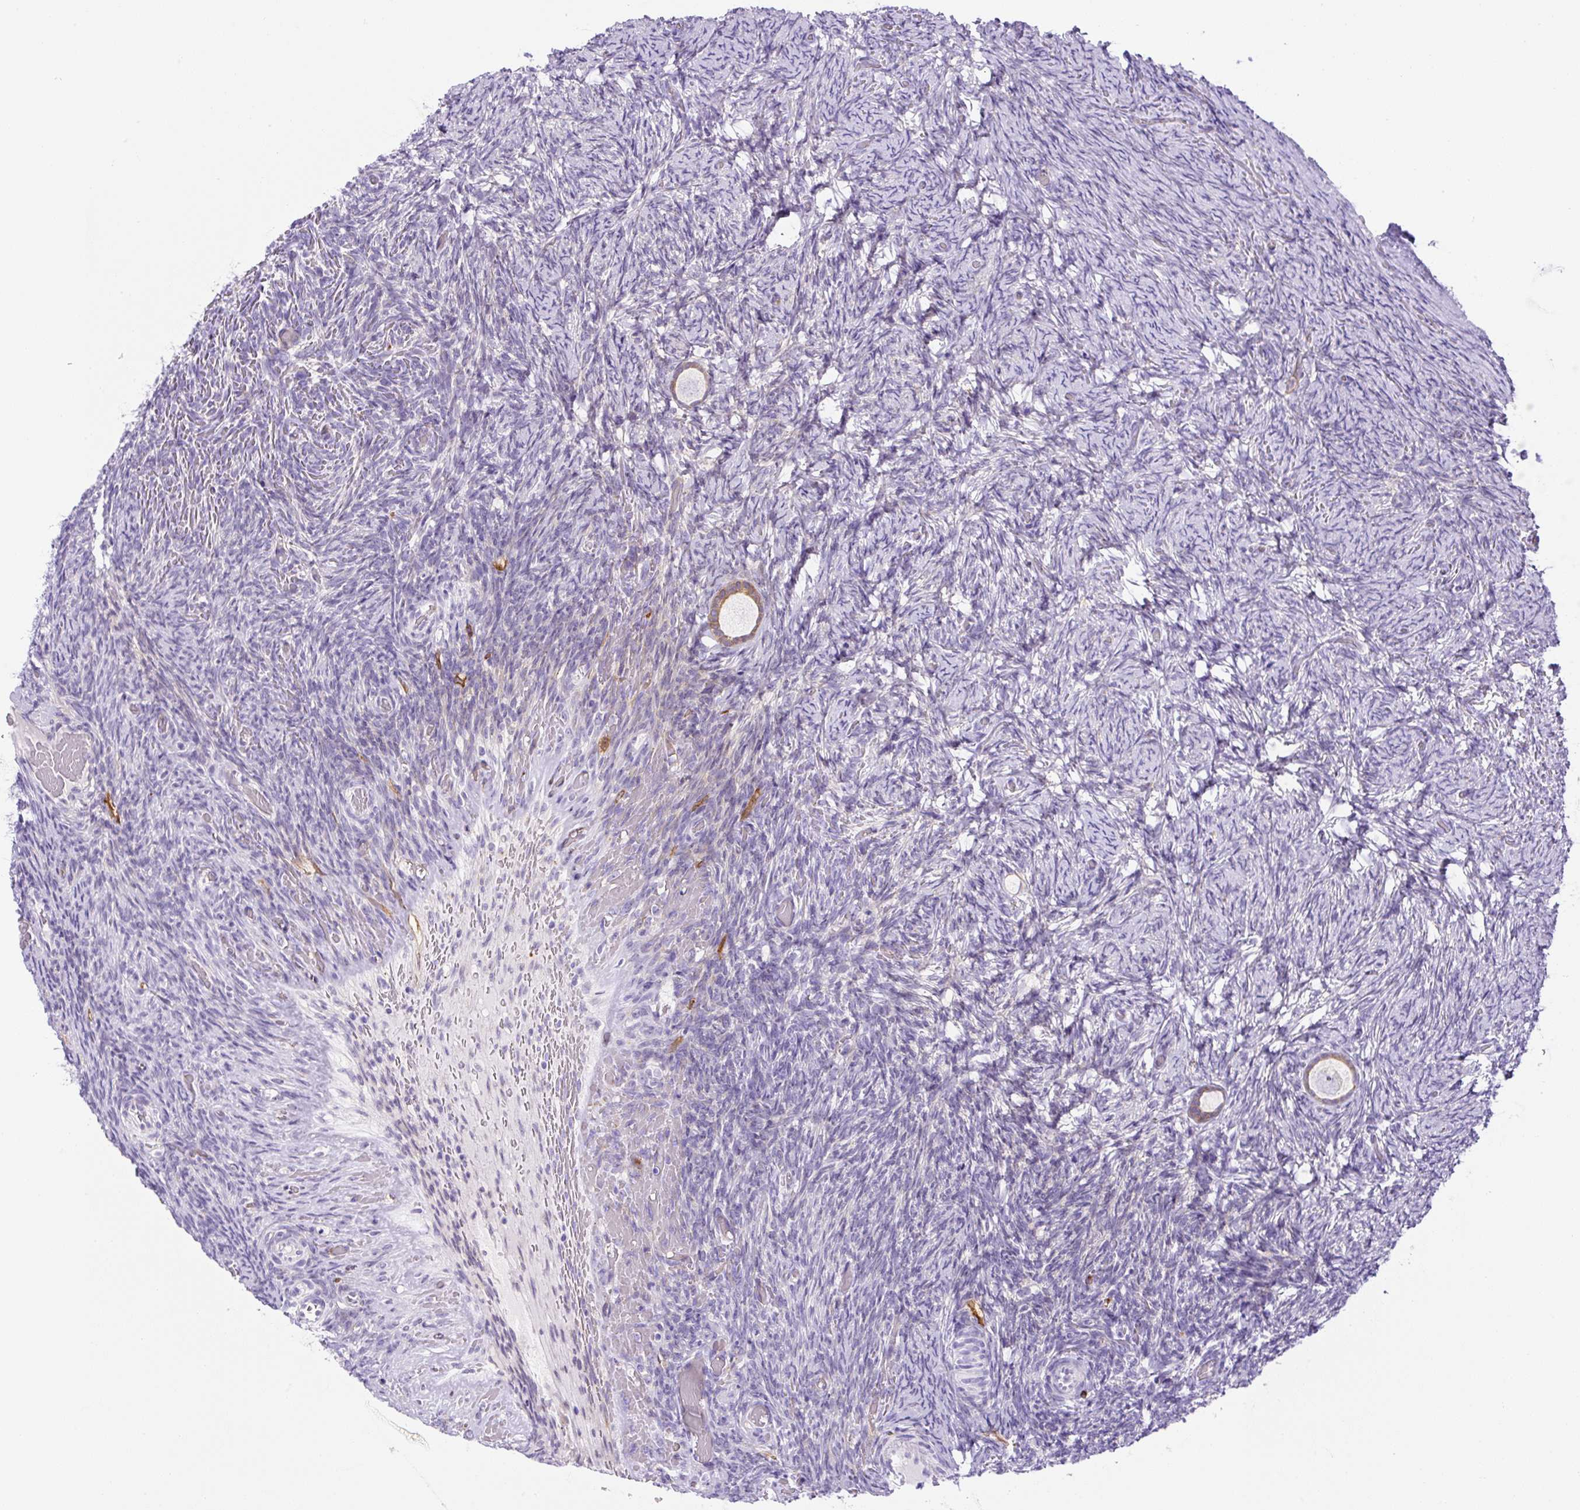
{"staining": {"intensity": "moderate", "quantity": ">75%", "location": "cytoplasmic/membranous"}, "tissue": "ovary", "cell_type": "Follicle cells", "image_type": "normal", "snomed": [{"axis": "morphology", "description": "Normal tissue, NOS"}, {"axis": "topography", "description": "Ovary"}], "caption": "A medium amount of moderate cytoplasmic/membranous positivity is seen in approximately >75% of follicle cells in unremarkable ovary.", "gene": "ASB4", "patient": {"sex": "female", "age": 34}}